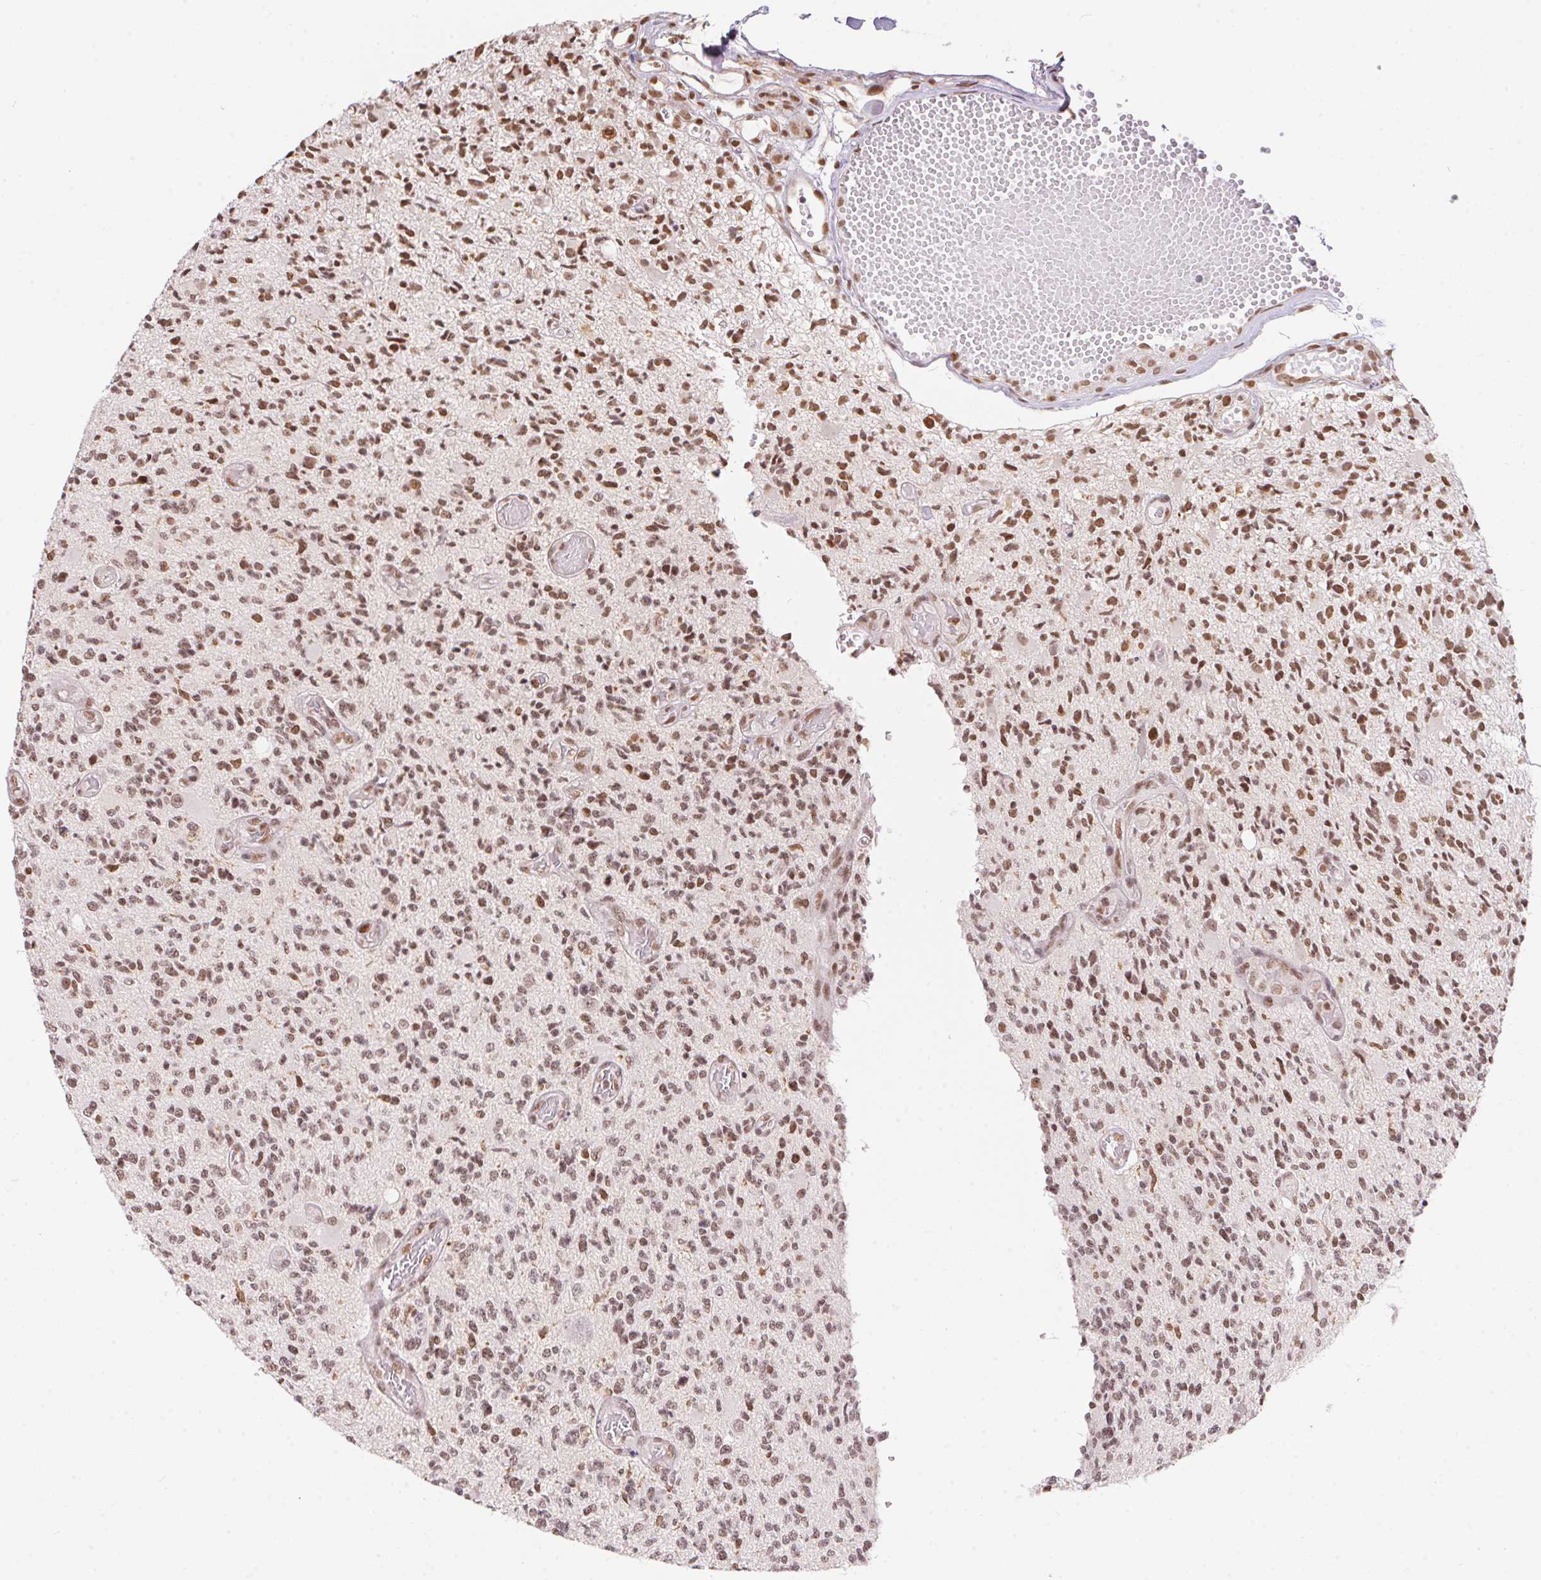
{"staining": {"intensity": "moderate", "quantity": ">75%", "location": "nuclear"}, "tissue": "glioma", "cell_type": "Tumor cells", "image_type": "cancer", "snomed": [{"axis": "morphology", "description": "Glioma, malignant, High grade"}, {"axis": "topography", "description": "Brain"}], "caption": "Human glioma stained with a protein marker reveals moderate staining in tumor cells.", "gene": "NFE2L1", "patient": {"sex": "female", "age": 63}}